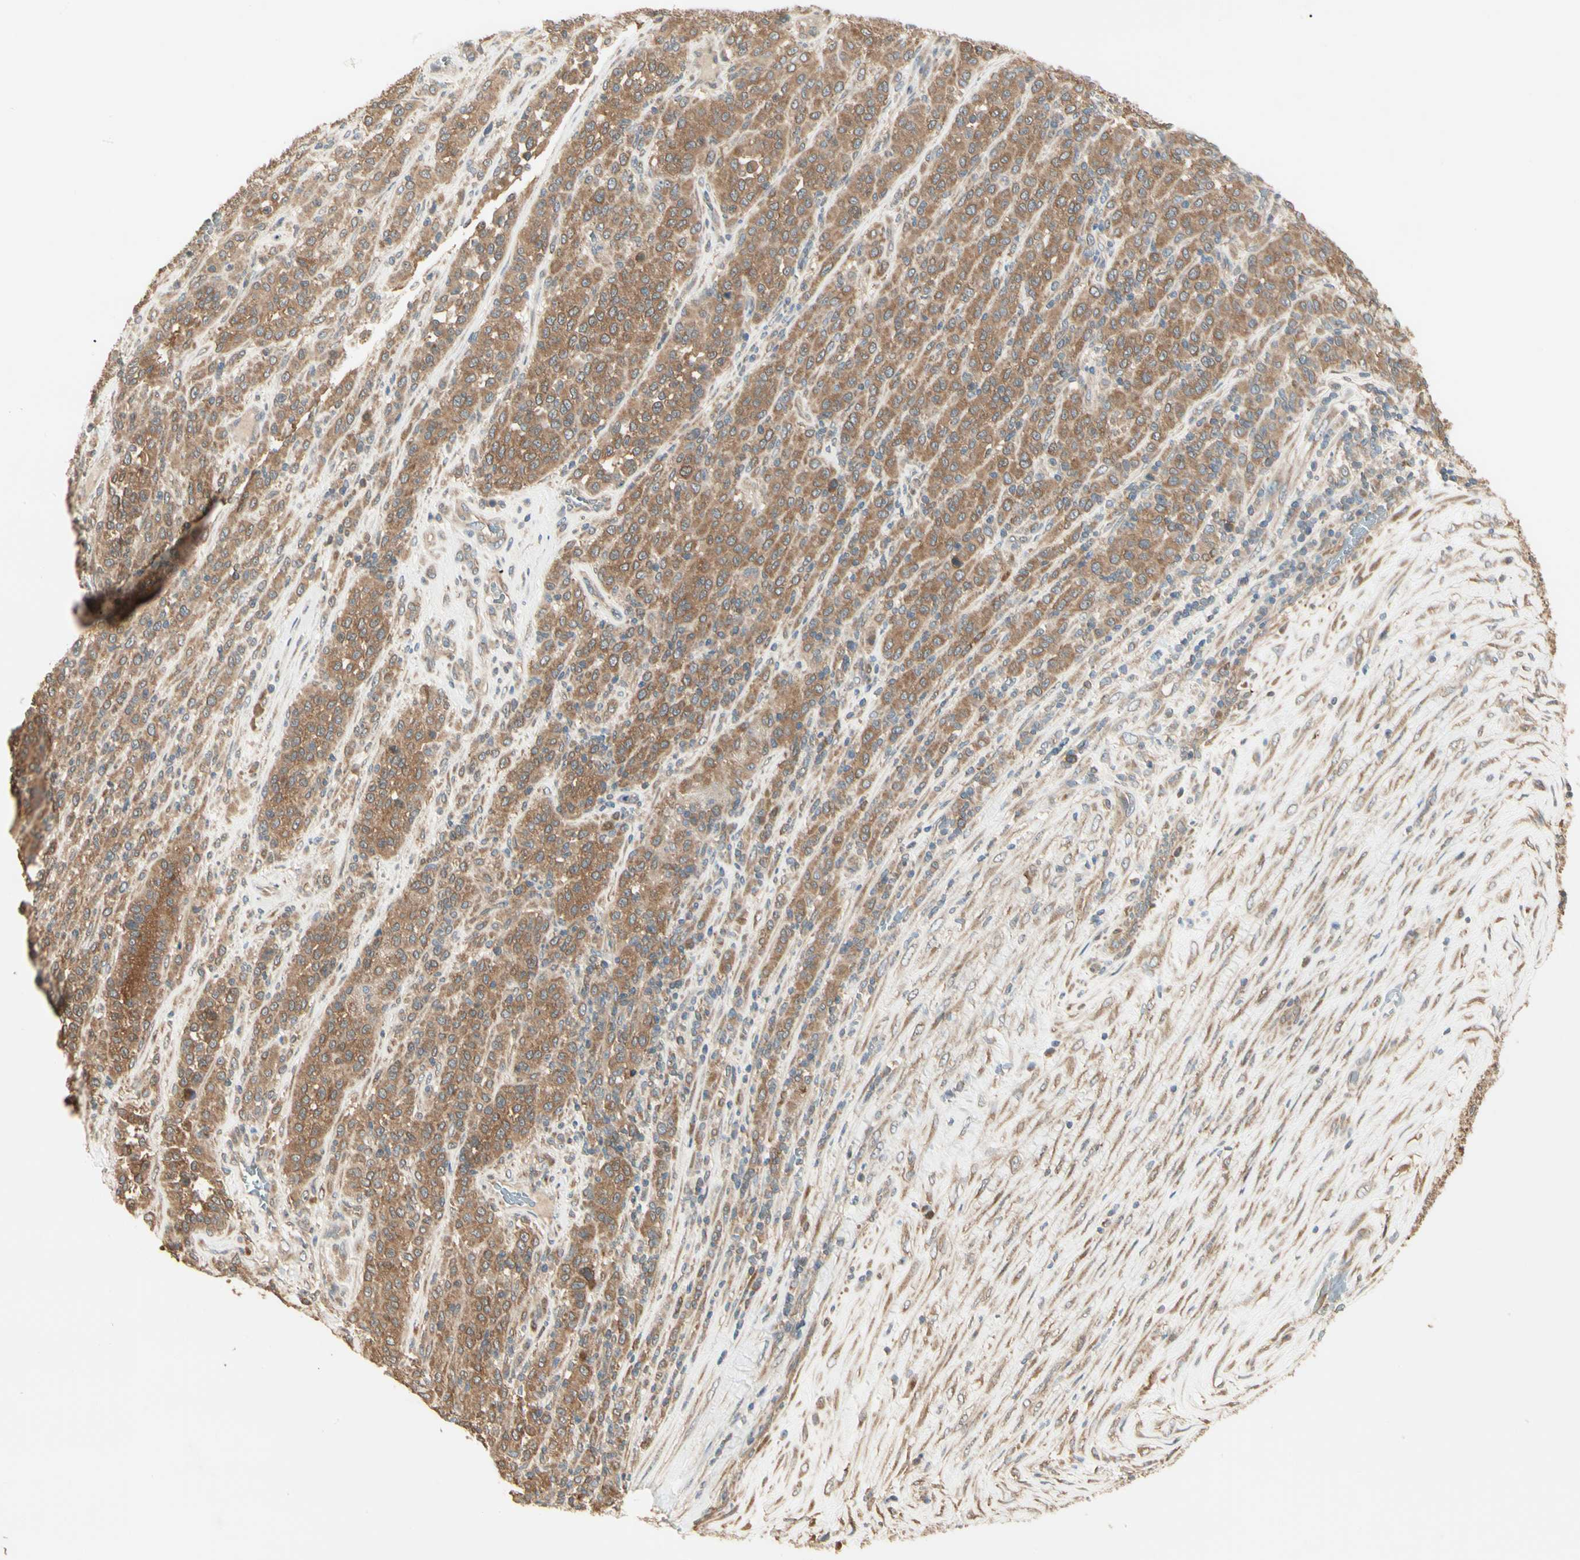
{"staining": {"intensity": "moderate", "quantity": ">75%", "location": "cytoplasmic/membranous"}, "tissue": "melanoma", "cell_type": "Tumor cells", "image_type": "cancer", "snomed": [{"axis": "morphology", "description": "Malignant melanoma, Metastatic site"}, {"axis": "topography", "description": "Pancreas"}], "caption": "Moderate cytoplasmic/membranous positivity for a protein is identified in approximately >75% of tumor cells of melanoma using IHC.", "gene": "IRAG1", "patient": {"sex": "female", "age": 30}}